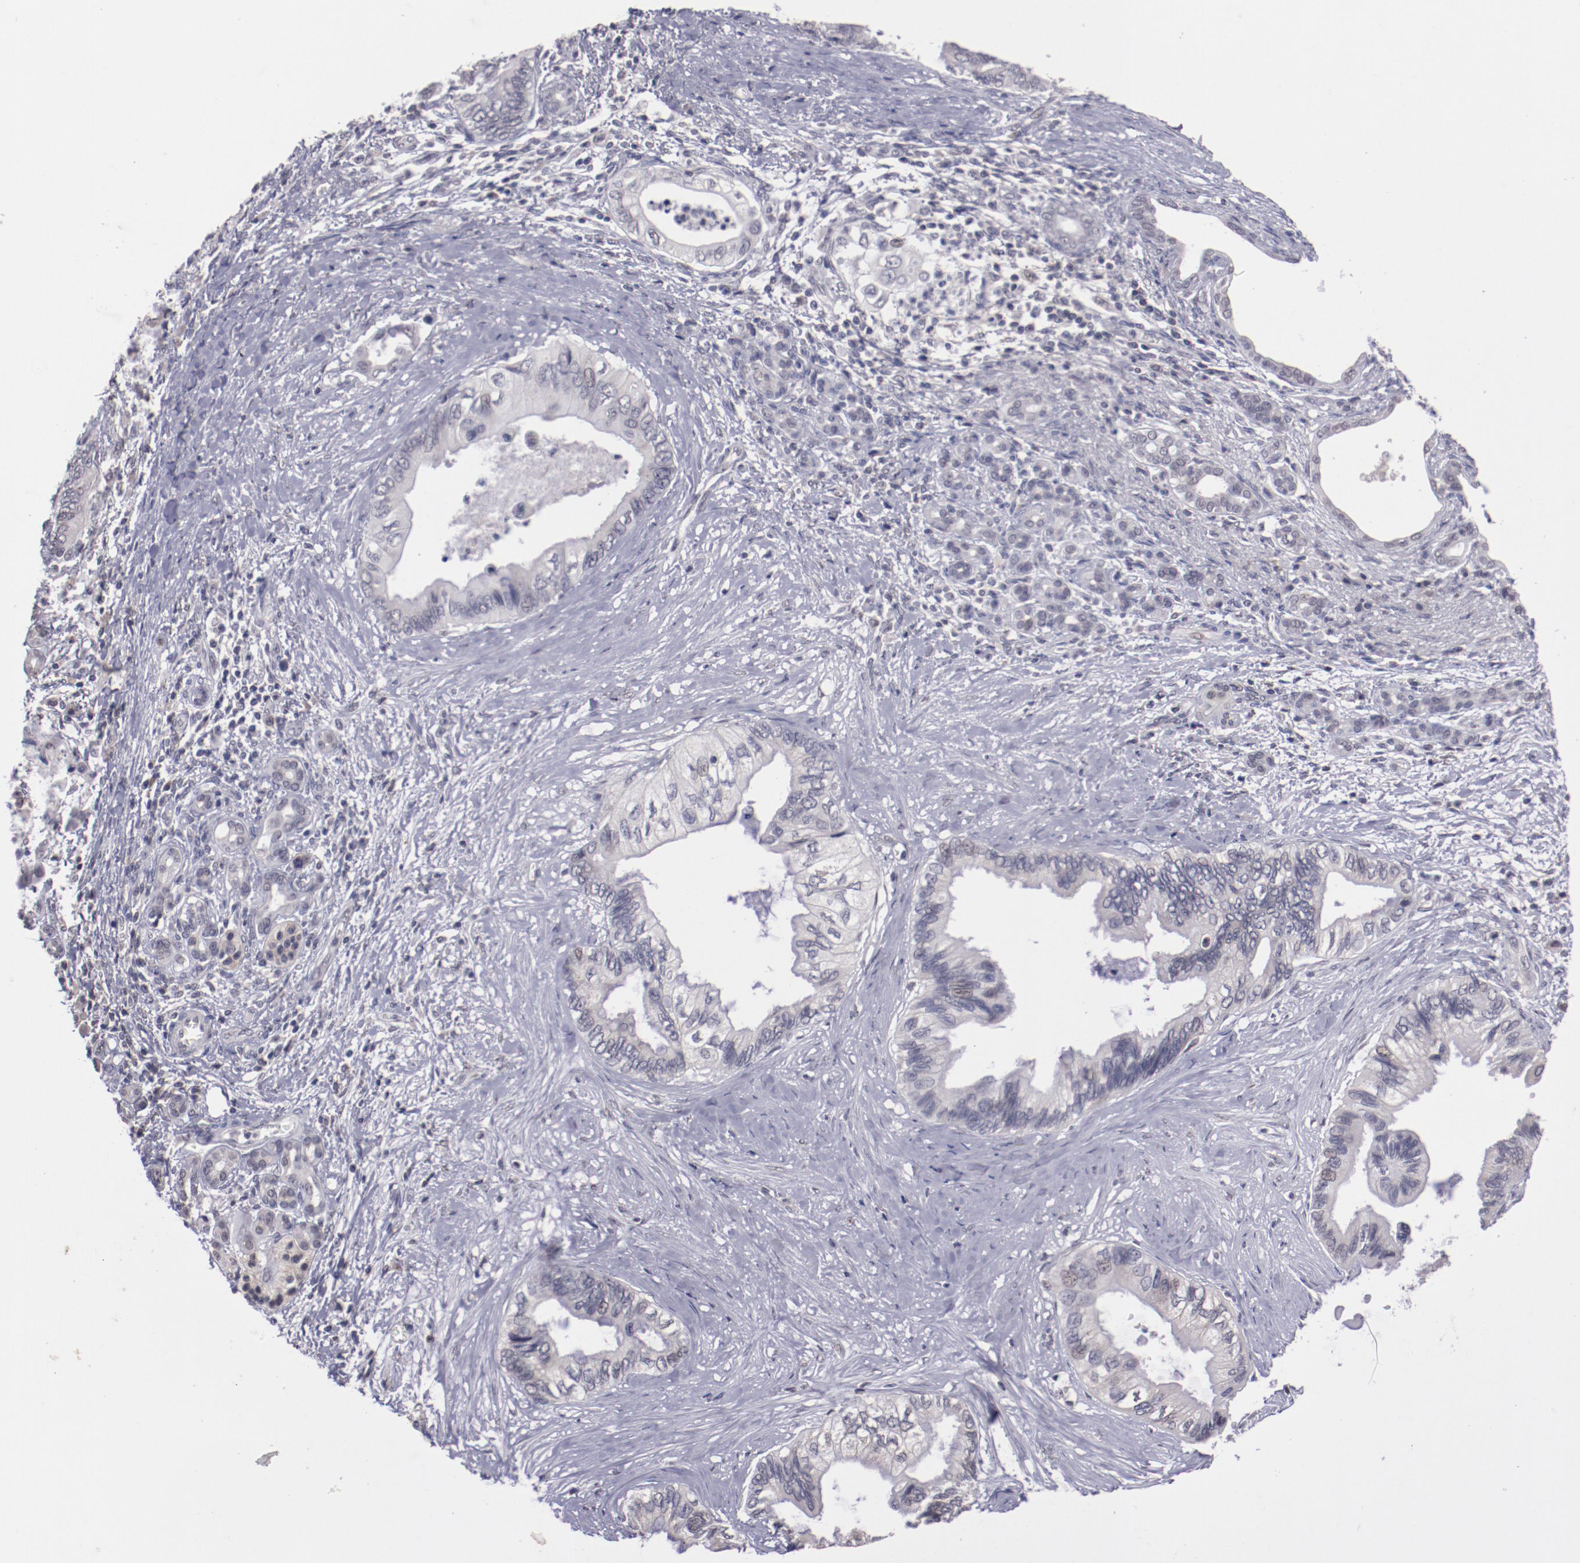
{"staining": {"intensity": "weak", "quantity": "<25%", "location": "nuclear"}, "tissue": "pancreatic cancer", "cell_type": "Tumor cells", "image_type": "cancer", "snomed": [{"axis": "morphology", "description": "Adenocarcinoma, NOS"}, {"axis": "topography", "description": "Pancreas"}], "caption": "The micrograph exhibits no staining of tumor cells in pancreatic cancer.", "gene": "NRXN3", "patient": {"sex": "female", "age": 66}}